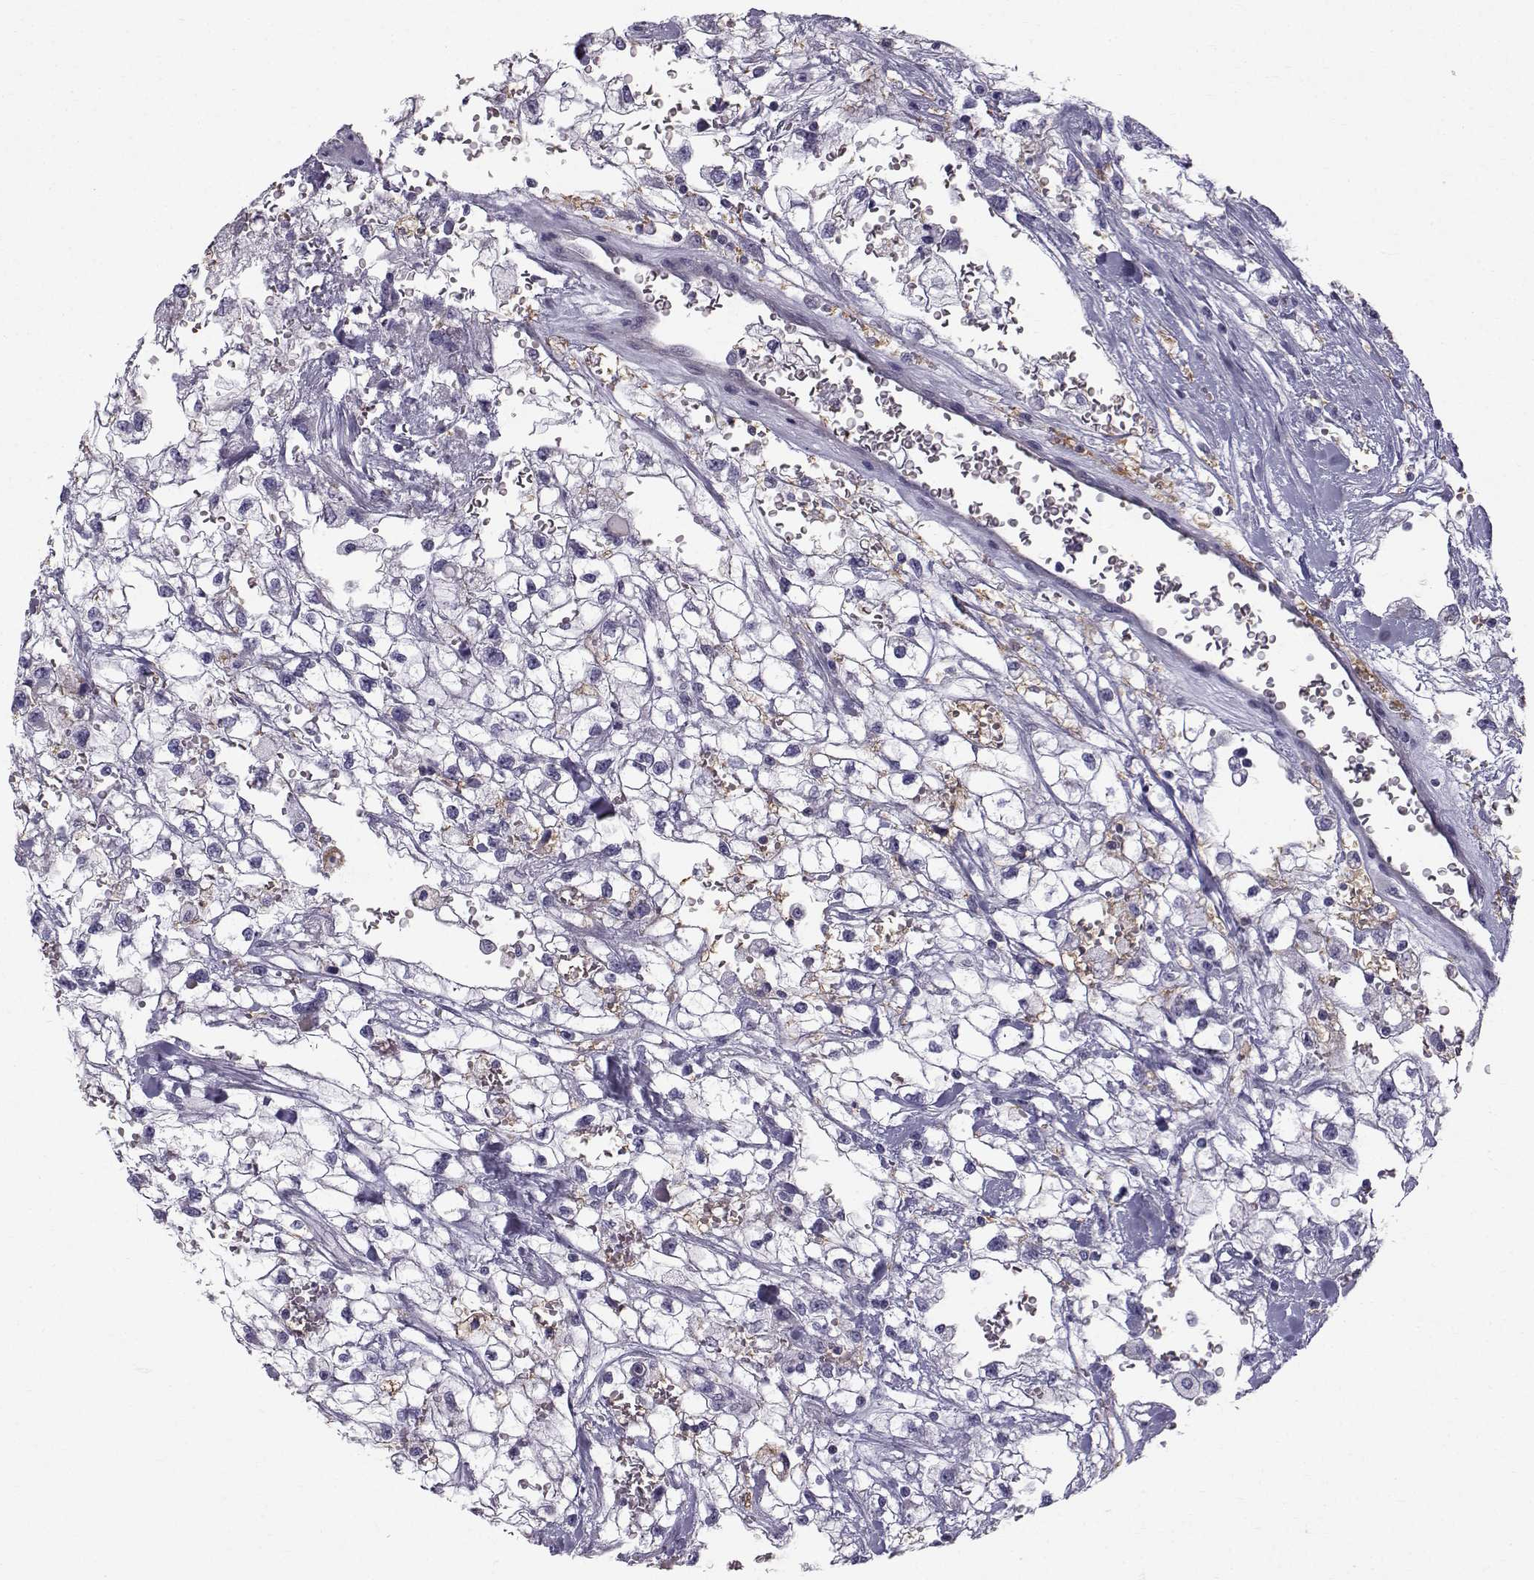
{"staining": {"intensity": "moderate", "quantity": "<25%", "location": "cytoplasmic/membranous"}, "tissue": "renal cancer", "cell_type": "Tumor cells", "image_type": "cancer", "snomed": [{"axis": "morphology", "description": "Adenocarcinoma, NOS"}, {"axis": "topography", "description": "Kidney"}], "caption": "Brown immunohistochemical staining in human renal adenocarcinoma reveals moderate cytoplasmic/membranous staining in approximately <25% of tumor cells. The staining was performed using DAB (3,3'-diaminobenzidine) to visualize the protein expression in brown, while the nuclei were stained in blue with hematoxylin (Magnification: 20x).", "gene": "QPCT", "patient": {"sex": "male", "age": 59}}